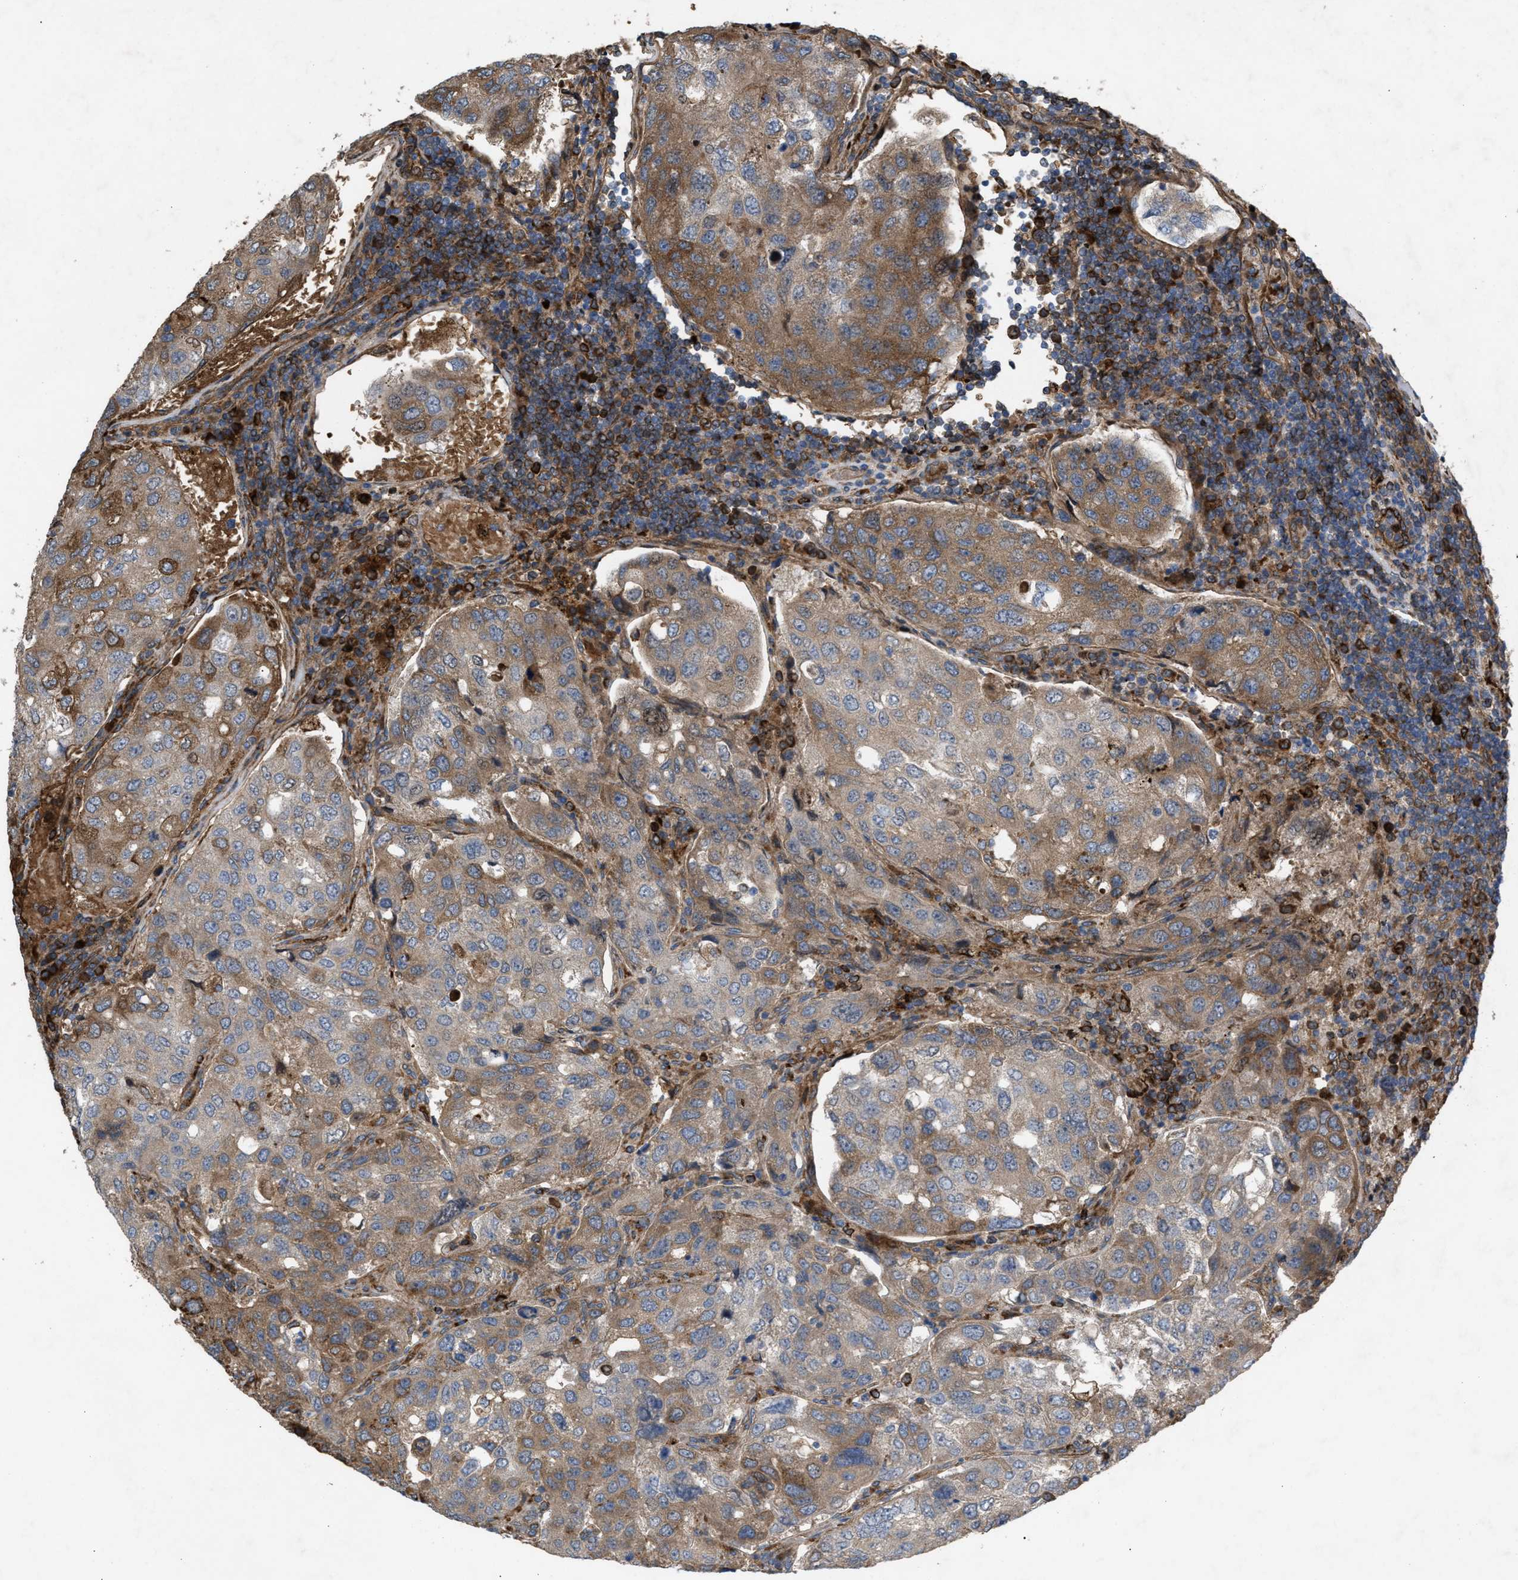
{"staining": {"intensity": "moderate", "quantity": "25%-75%", "location": "cytoplasmic/membranous"}, "tissue": "urothelial cancer", "cell_type": "Tumor cells", "image_type": "cancer", "snomed": [{"axis": "morphology", "description": "Urothelial carcinoma, High grade"}, {"axis": "topography", "description": "Lymph node"}, {"axis": "topography", "description": "Urinary bladder"}], "caption": "Protein staining by IHC displays moderate cytoplasmic/membranous positivity in about 25%-75% of tumor cells in high-grade urothelial carcinoma. The staining is performed using DAB brown chromogen to label protein expression. The nuclei are counter-stained blue using hematoxylin.", "gene": "GCC1", "patient": {"sex": "male", "age": 51}}